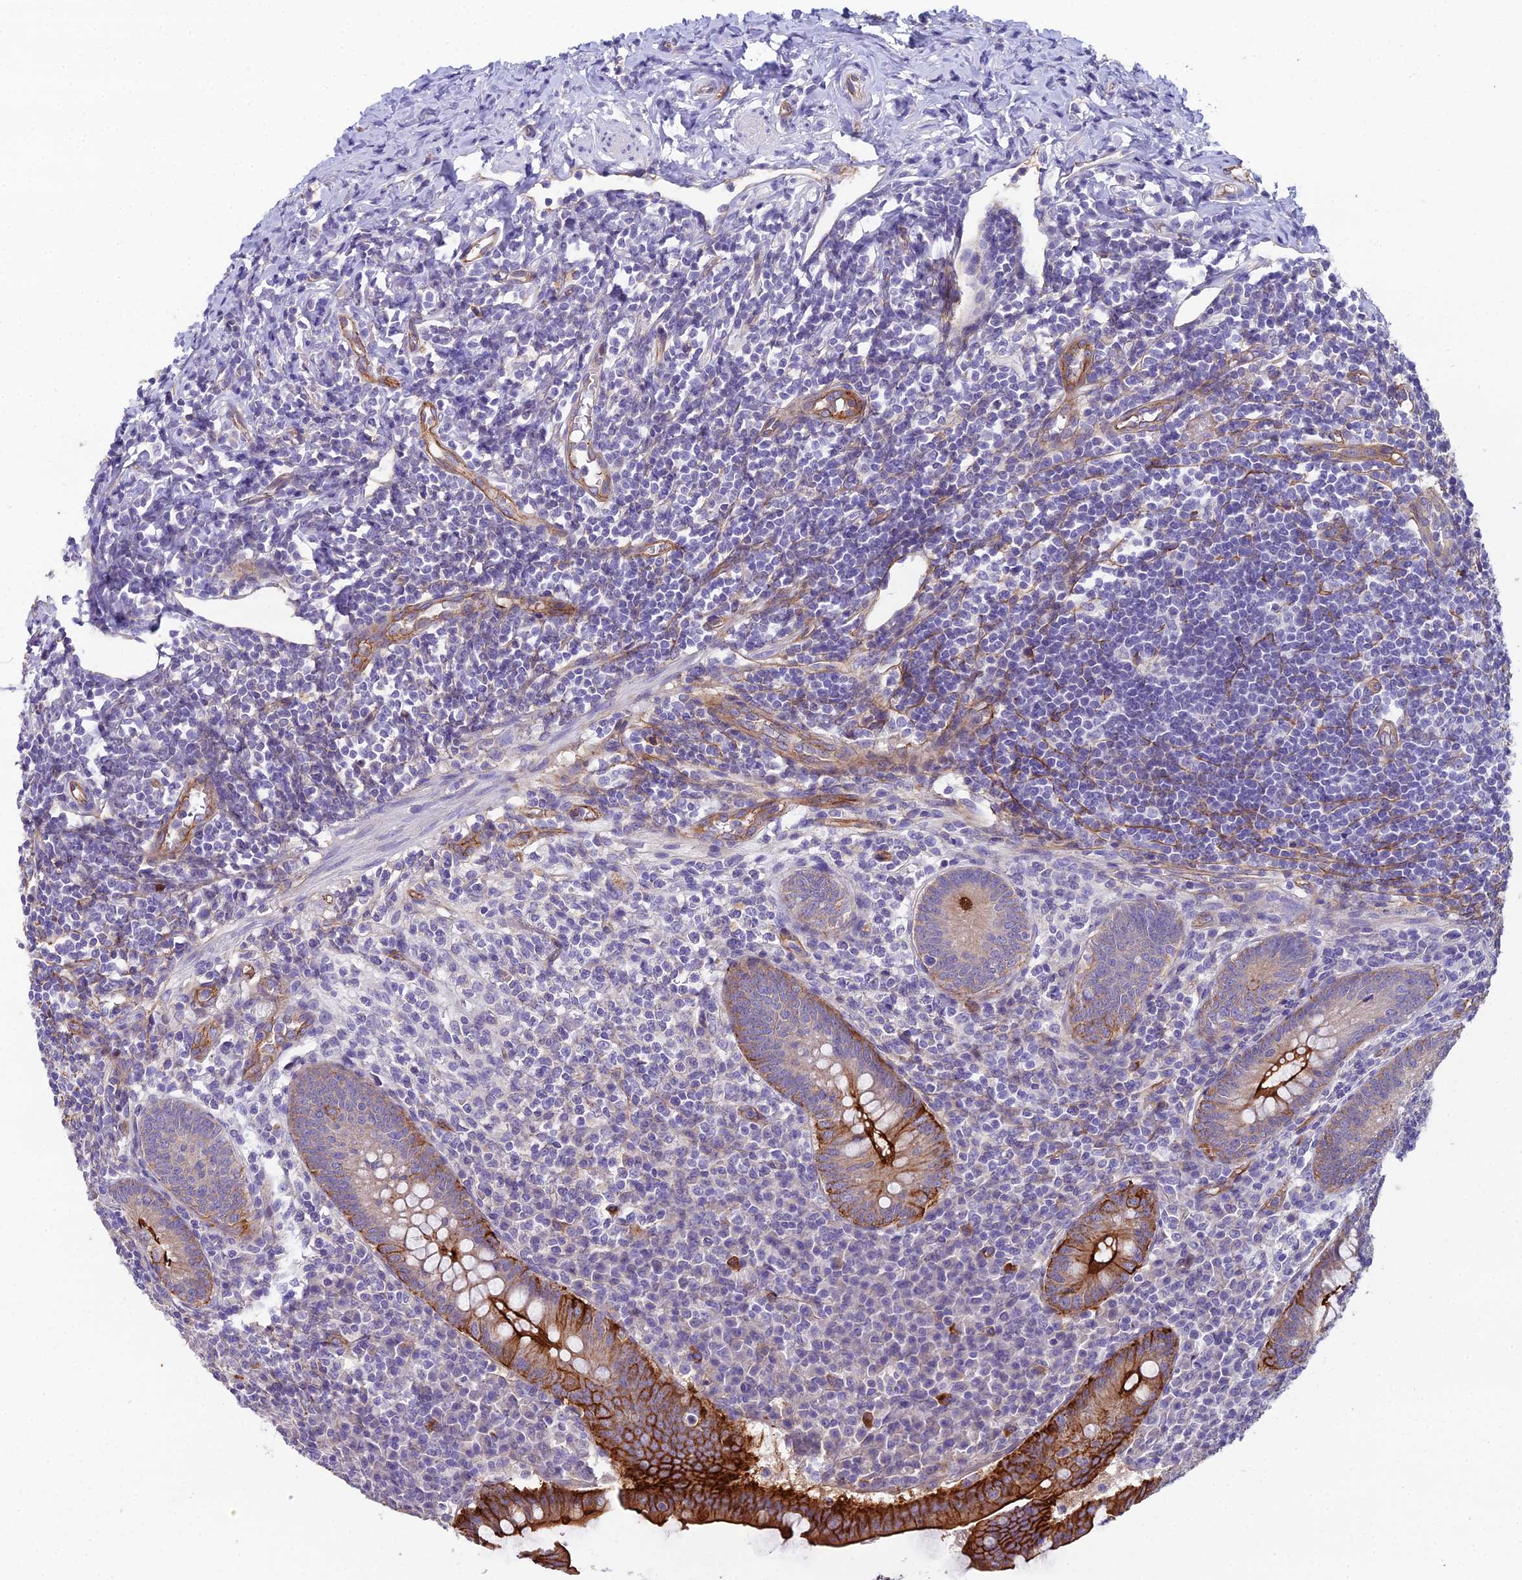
{"staining": {"intensity": "strong", "quantity": "25%-75%", "location": "cytoplasmic/membranous"}, "tissue": "appendix", "cell_type": "Glandular cells", "image_type": "normal", "snomed": [{"axis": "morphology", "description": "Normal tissue, NOS"}, {"axis": "topography", "description": "Appendix"}], "caption": "Protein positivity by IHC displays strong cytoplasmic/membranous expression in about 25%-75% of glandular cells in benign appendix. (Brightfield microscopy of DAB IHC at high magnification).", "gene": "CFAP47", "patient": {"sex": "female", "age": 33}}